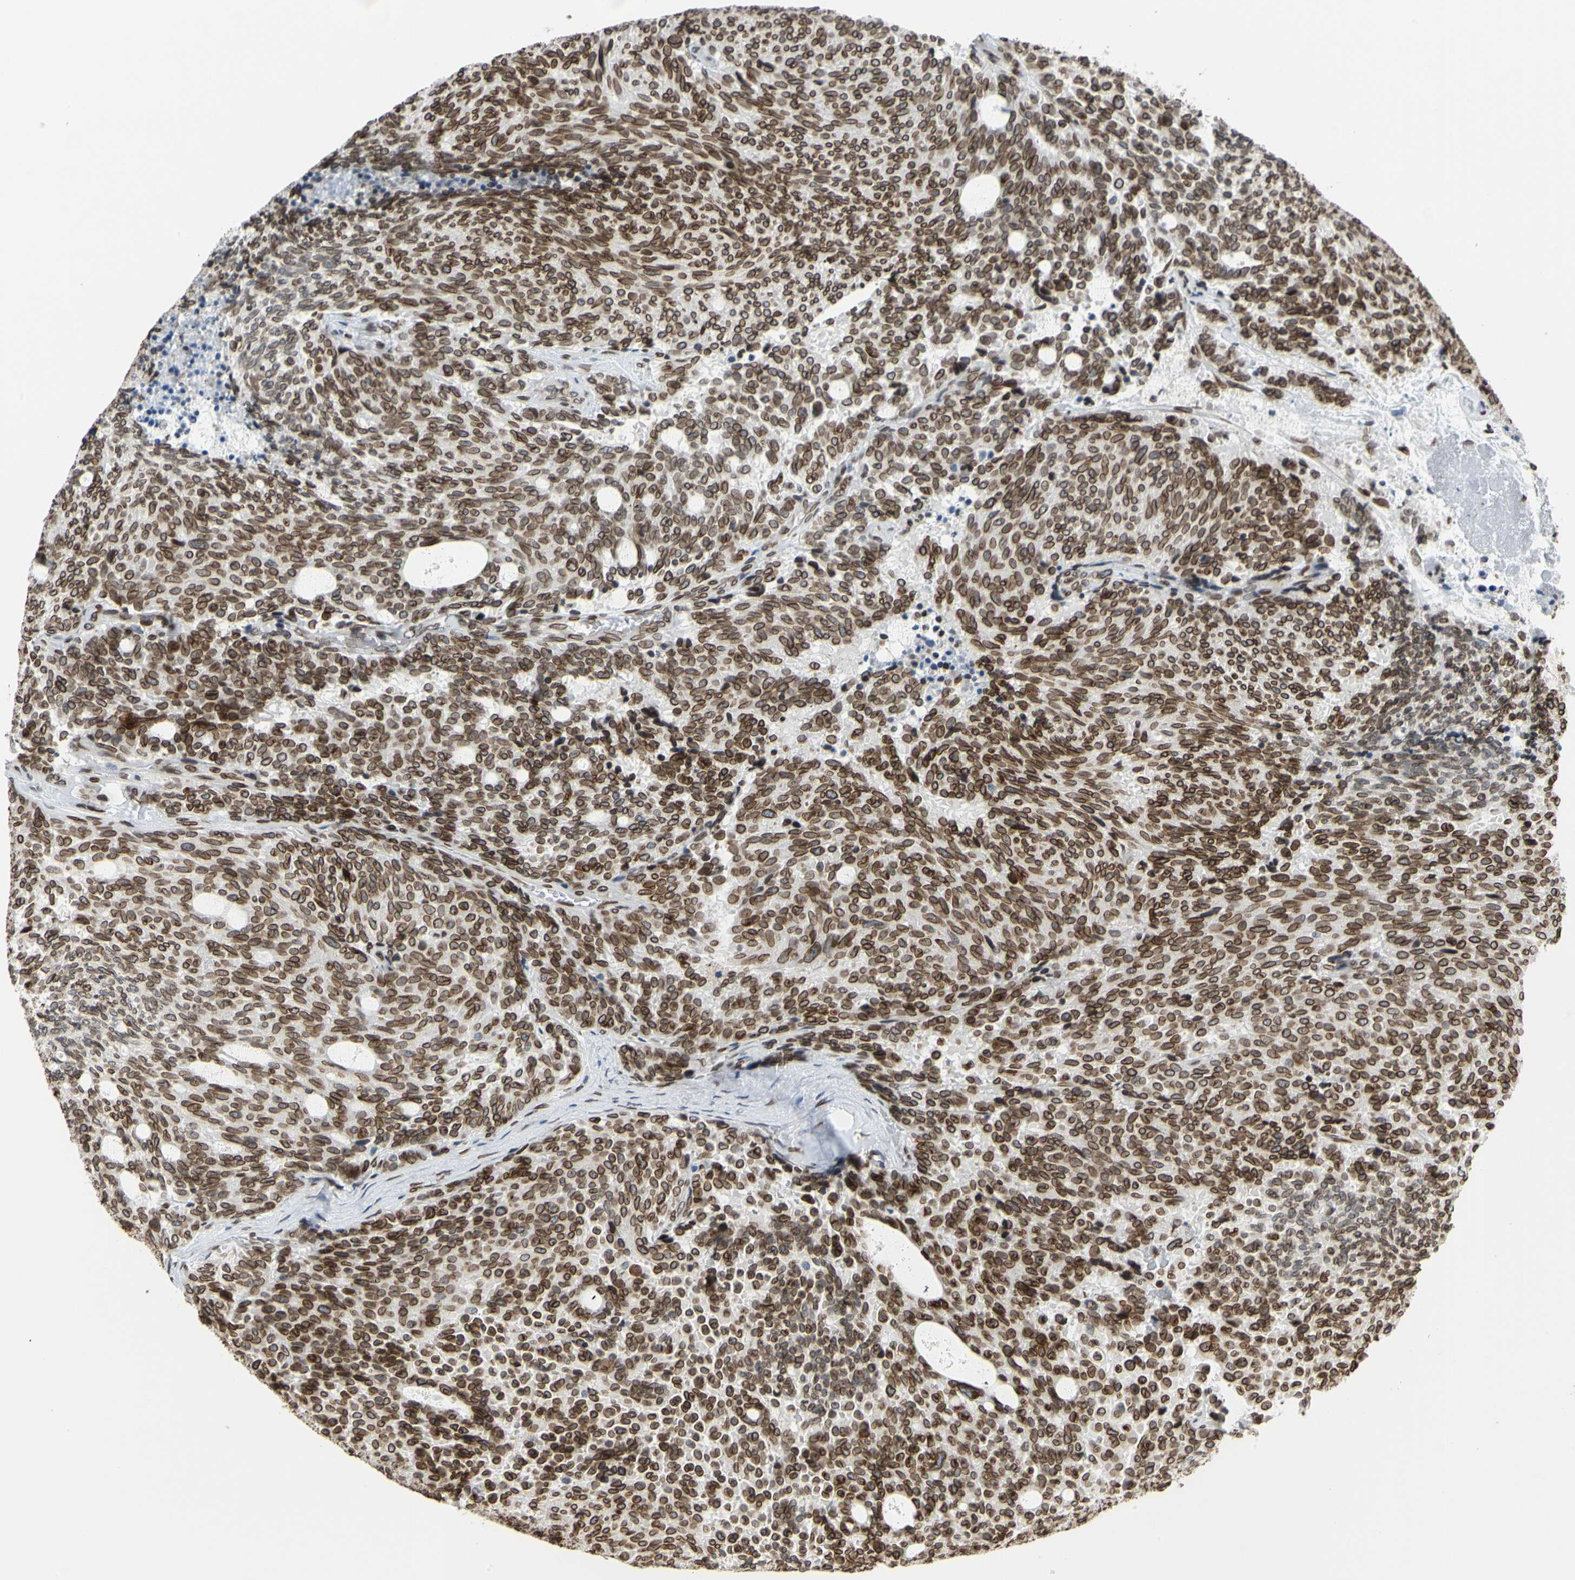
{"staining": {"intensity": "strong", "quantity": ">75%", "location": "cytoplasmic/membranous,nuclear"}, "tissue": "carcinoid", "cell_type": "Tumor cells", "image_type": "cancer", "snomed": [{"axis": "morphology", "description": "Carcinoid, malignant, NOS"}, {"axis": "topography", "description": "Pancreas"}], "caption": "Malignant carcinoid stained with DAB (3,3'-diaminobenzidine) IHC demonstrates high levels of strong cytoplasmic/membranous and nuclear expression in about >75% of tumor cells. (IHC, brightfield microscopy, high magnification).", "gene": "SUN1", "patient": {"sex": "female", "age": 54}}